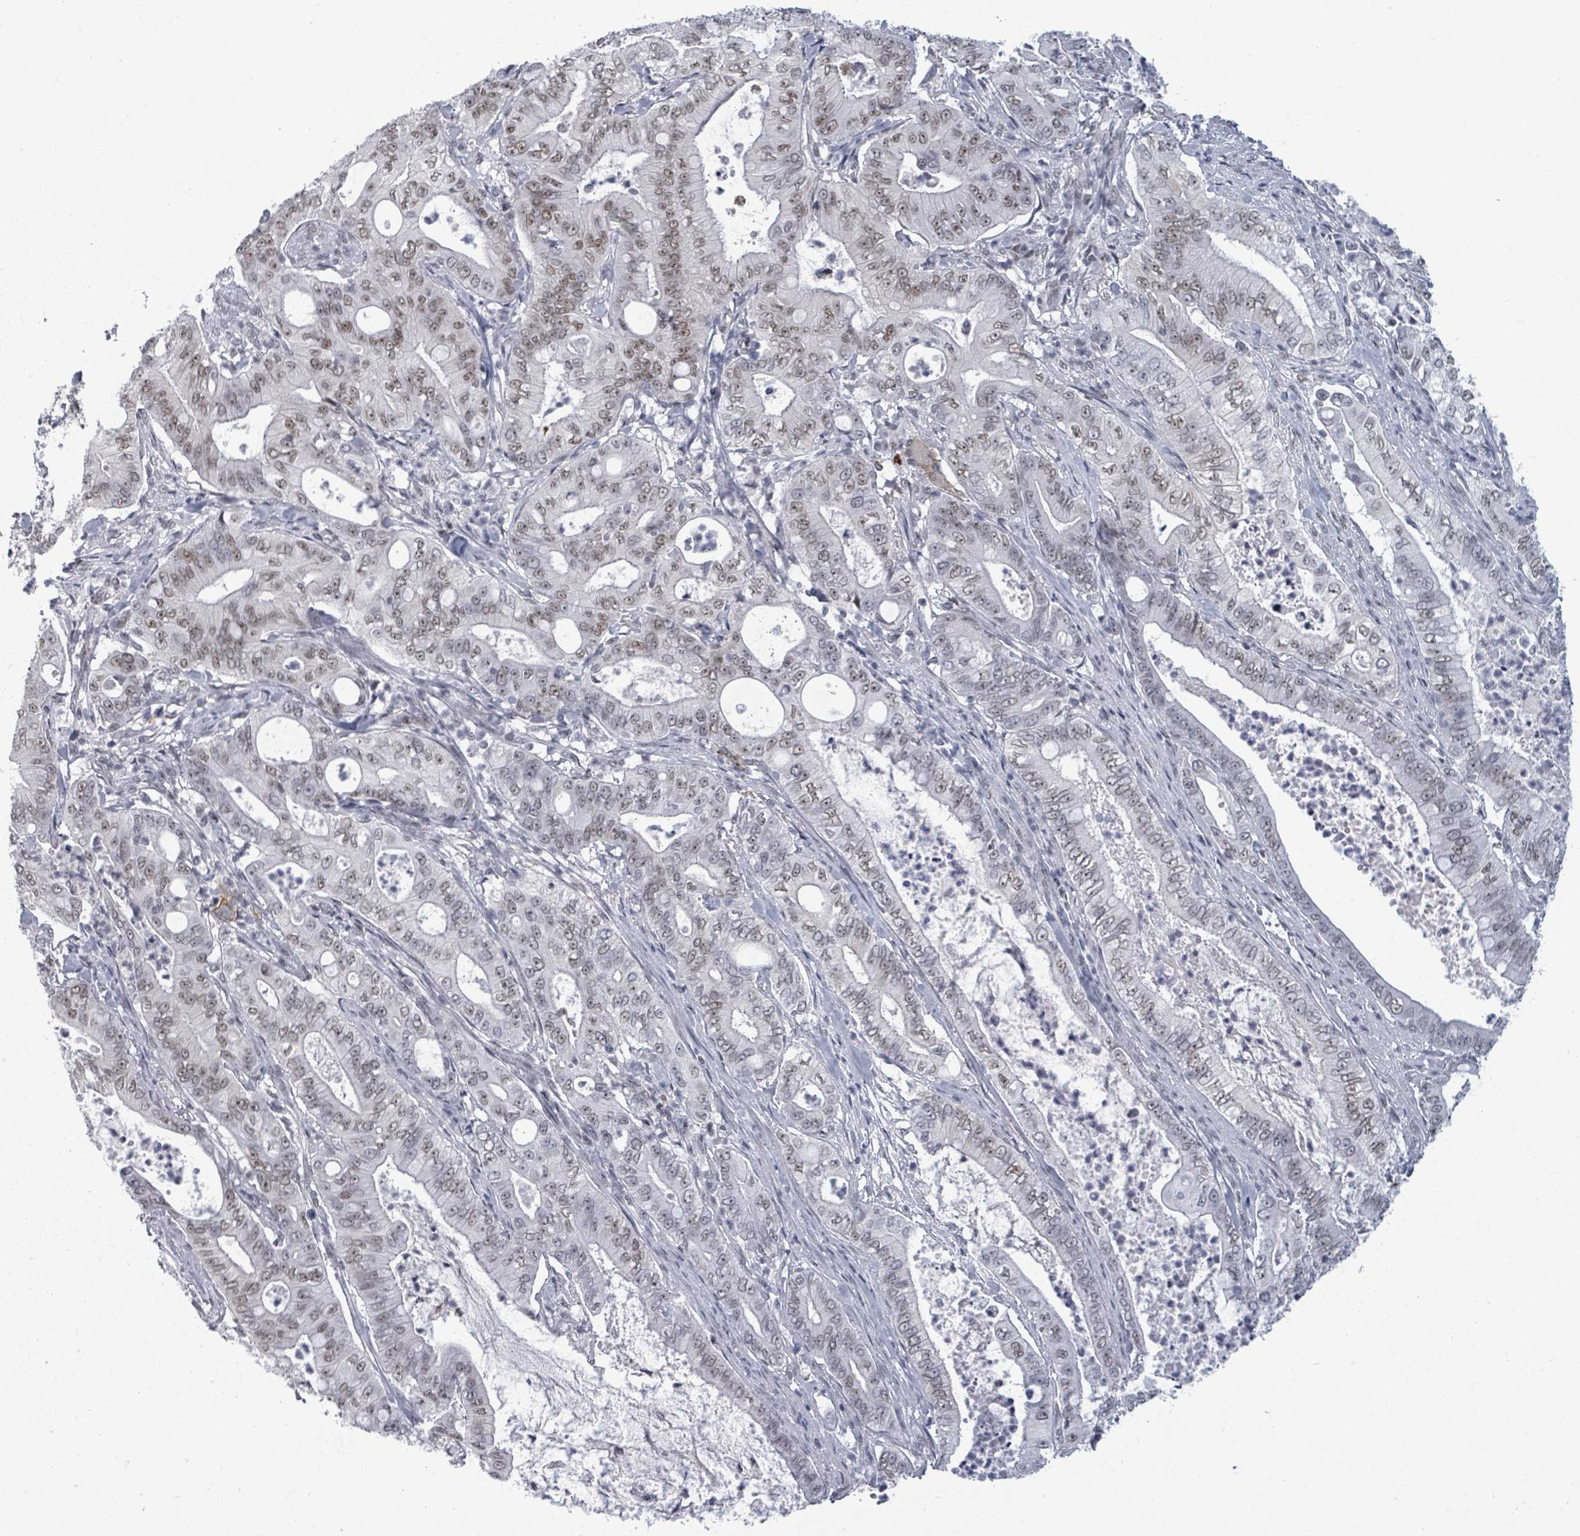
{"staining": {"intensity": "moderate", "quantity": "25%-75%", "location": "nuclear"}, "tissue": "pancreatic cancer", "cell_type": "Tumor cells", "image_type": "cancer", "snomed": [{"axis": "morphology", "description": "Adenocarcinoma, NOS"}, {"axis": "topography", "description": "Pancreas"}], "caption": "Immunohistochemistry (IHC) micrograph of neoplastic tissue: adenocarcinoma (pancreatic) stained using immunohistochemistry exhibits medium levels of moderate protein expression localized specifically in the nuclear of tumor cells, appearing as a nuclear brown color.", "gene": "ERCC5", "patient": {"sex": "male", "age": 71}}